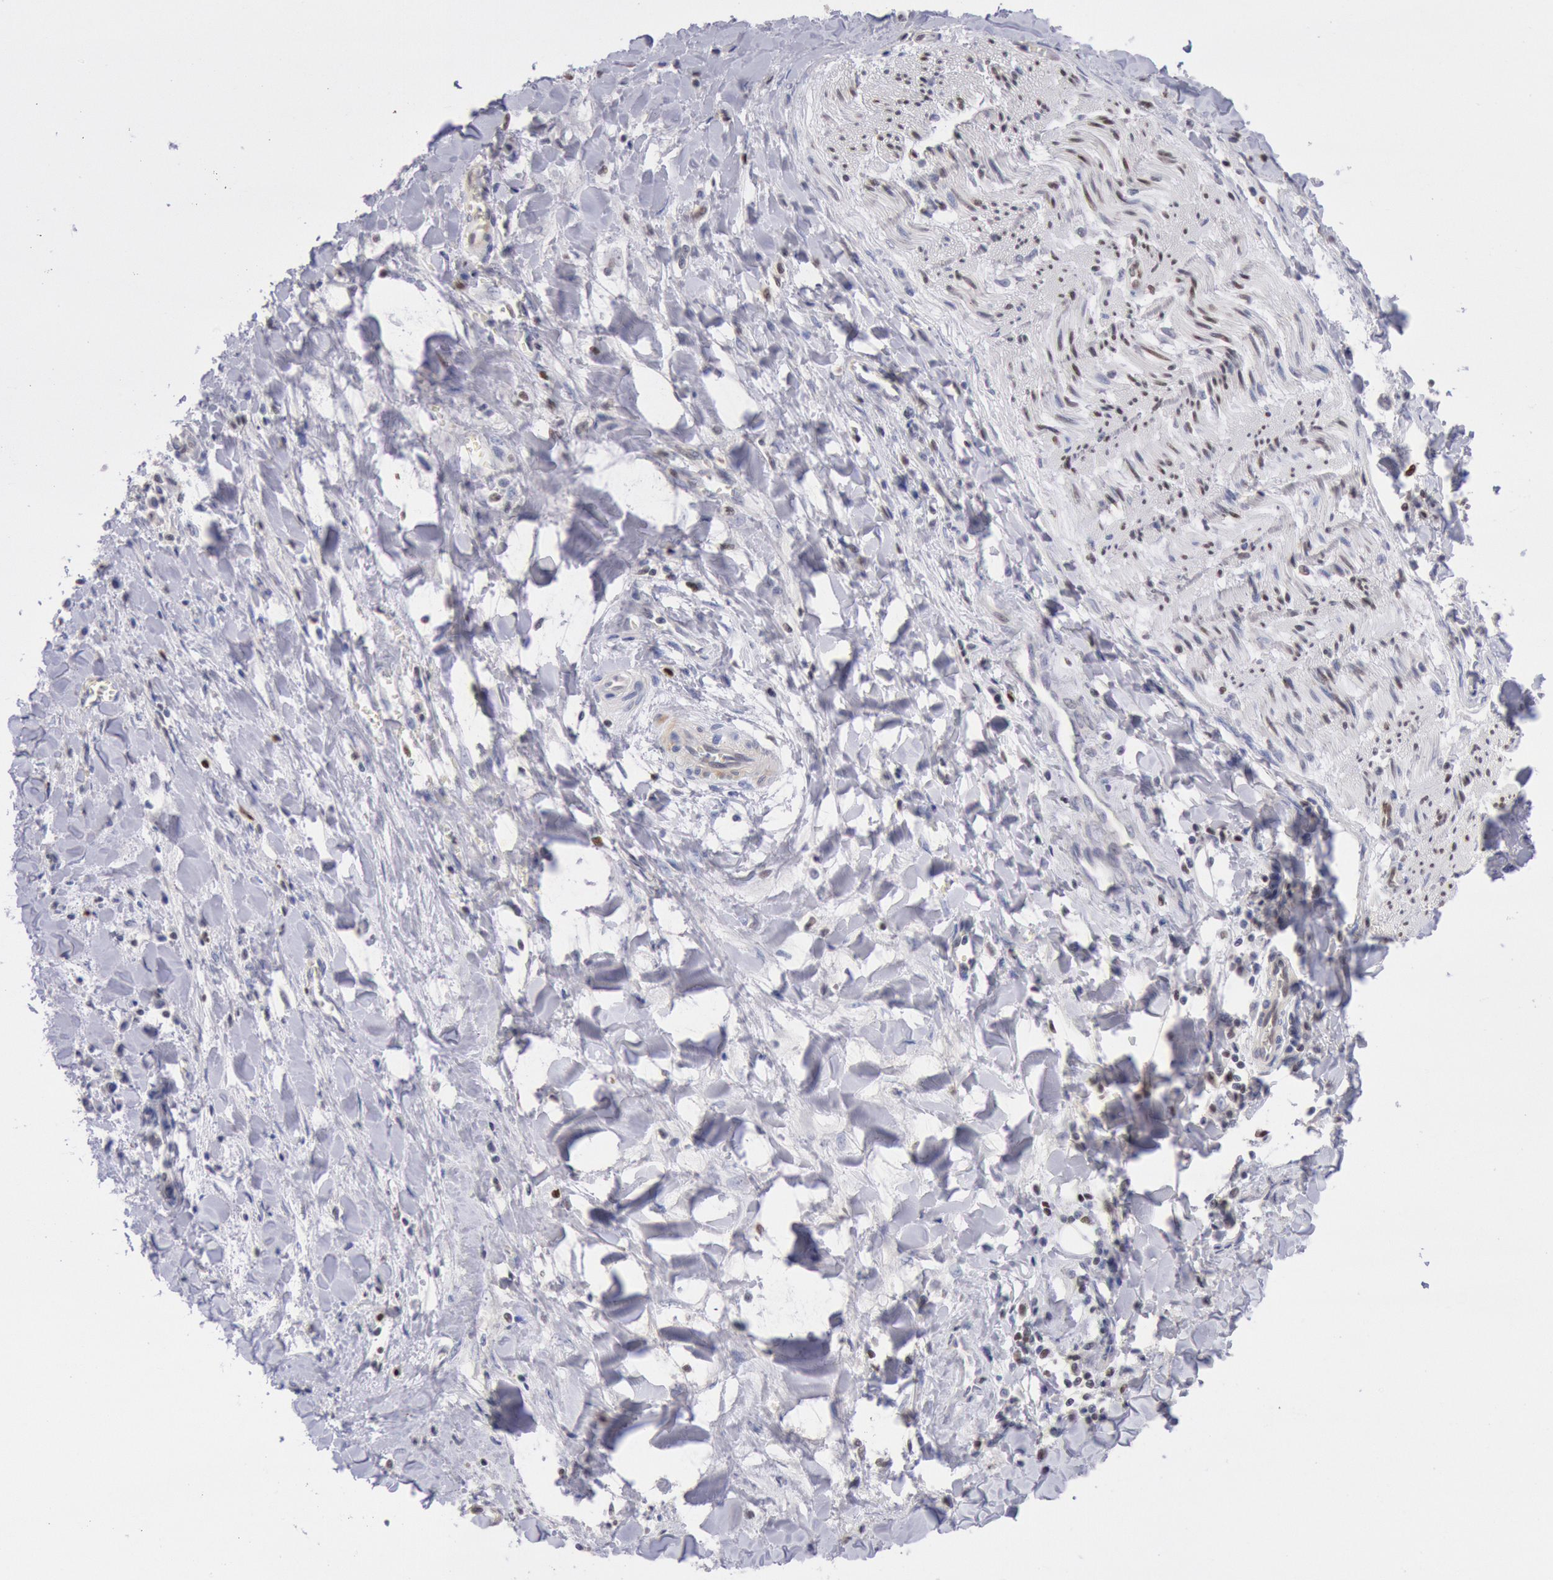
{"staining": {"intensity": "weak", "quantity": "25%-75%", "location": "cytoplasmic/membranous"}, "tissue": "liver cancer", "cell_type": "Tumor cells", "image_type": "cancer", "snomed": [{"axis": "morphology", "description": "Cholangiocarcinoma"}, {"axis": "topography", "description": "Liver"}], "caption": "A photomicrograph of human liver cholangiocarcinoma stained for a protein reveals weak cytoplasmic/membranous brown staining in tumor cells.", "gene": "RPS6KA5", "patient": {"sex": "male", "age": 57}}